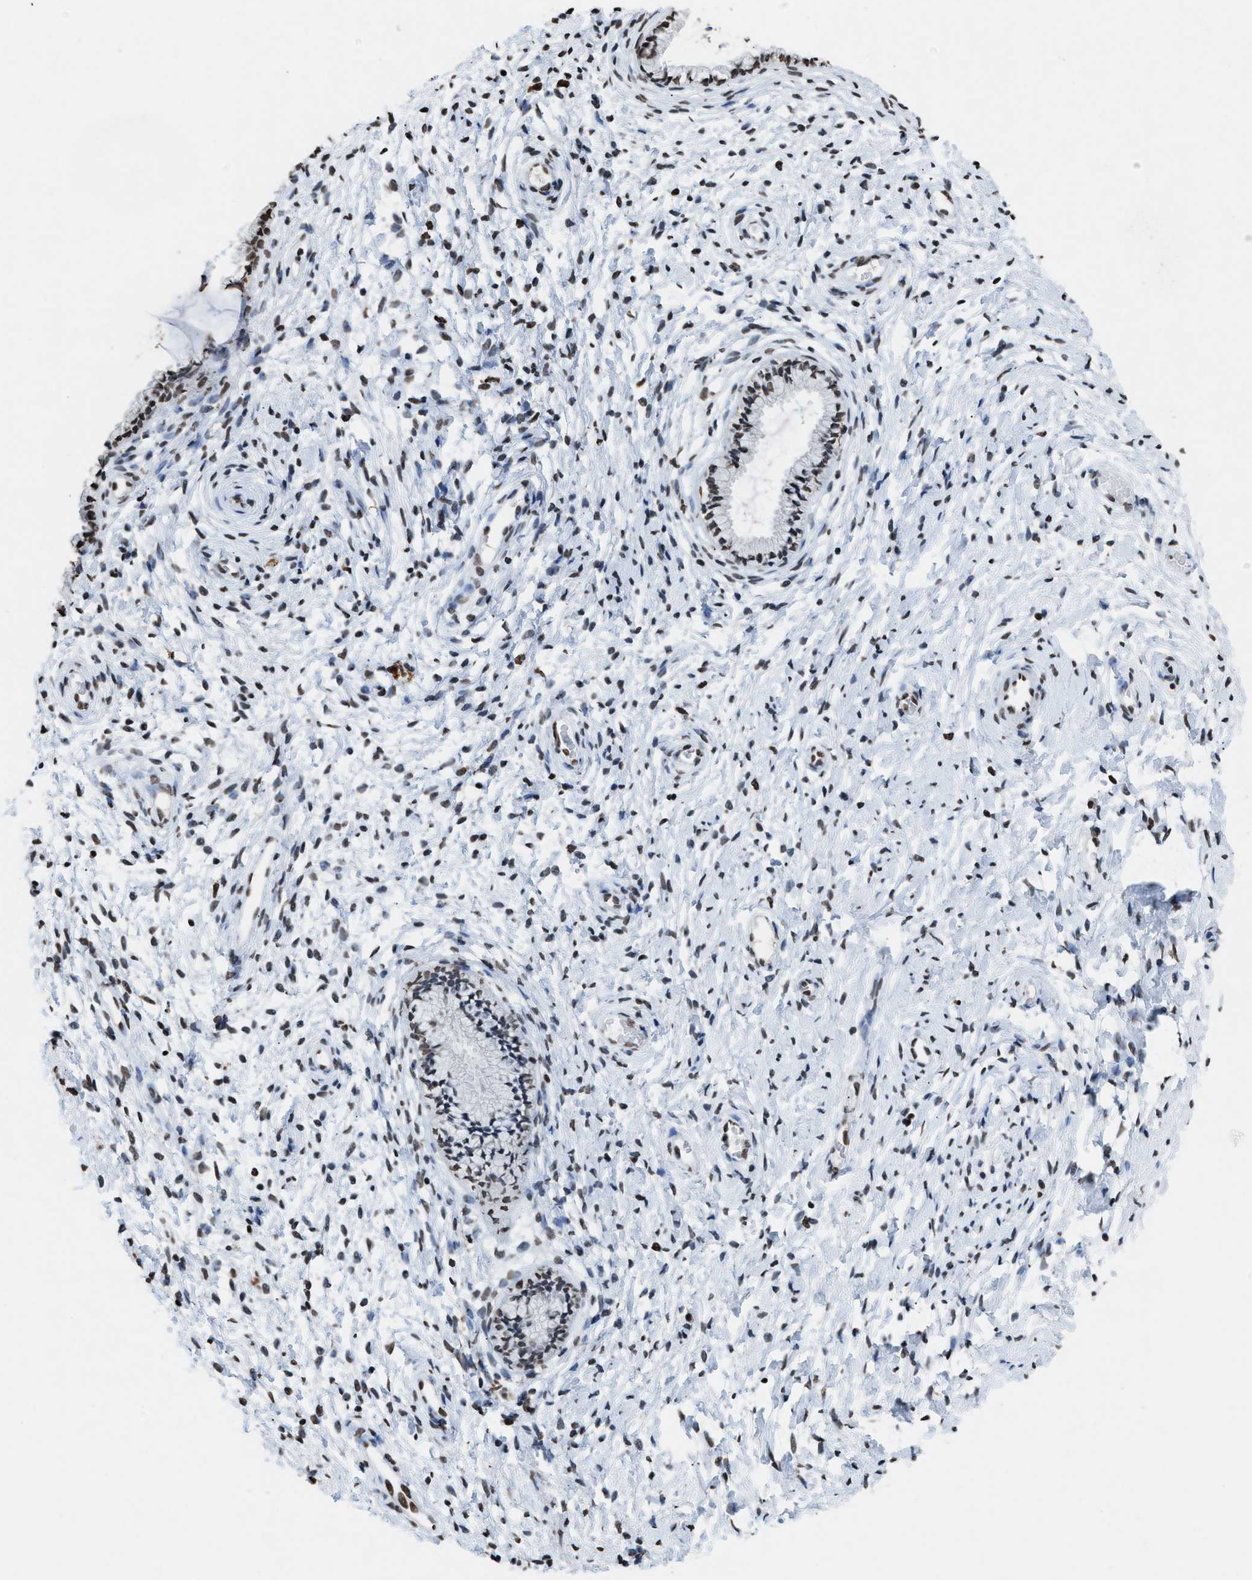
{"staining": {"intensity": "moderate", "quantity": "25%-75%", "location": "nuclear"}, "tissue": "cervix", "cell_type": "Glandular cells", "image_type": "normal", "snomed": [{"axis": "morphology", "description": "Normal tissue, NOS"}, {"axis": "topography", "description": "Cervix"}], "caption": "Immunohistochemistry (DAB (3,3'-diaminobenzidine)) staining of benign cervix reveals moderate nuclear protein positivity in about 25%-75% of glandular cells. The staining is performed using DAB (3,3'-diaminobenzidine) brown chromogen to label protein expression. The nuclei are counter-stained blue using hematoxylin.", "gene": "NUP88", "patient": {"sex": "female", "age": 72}}